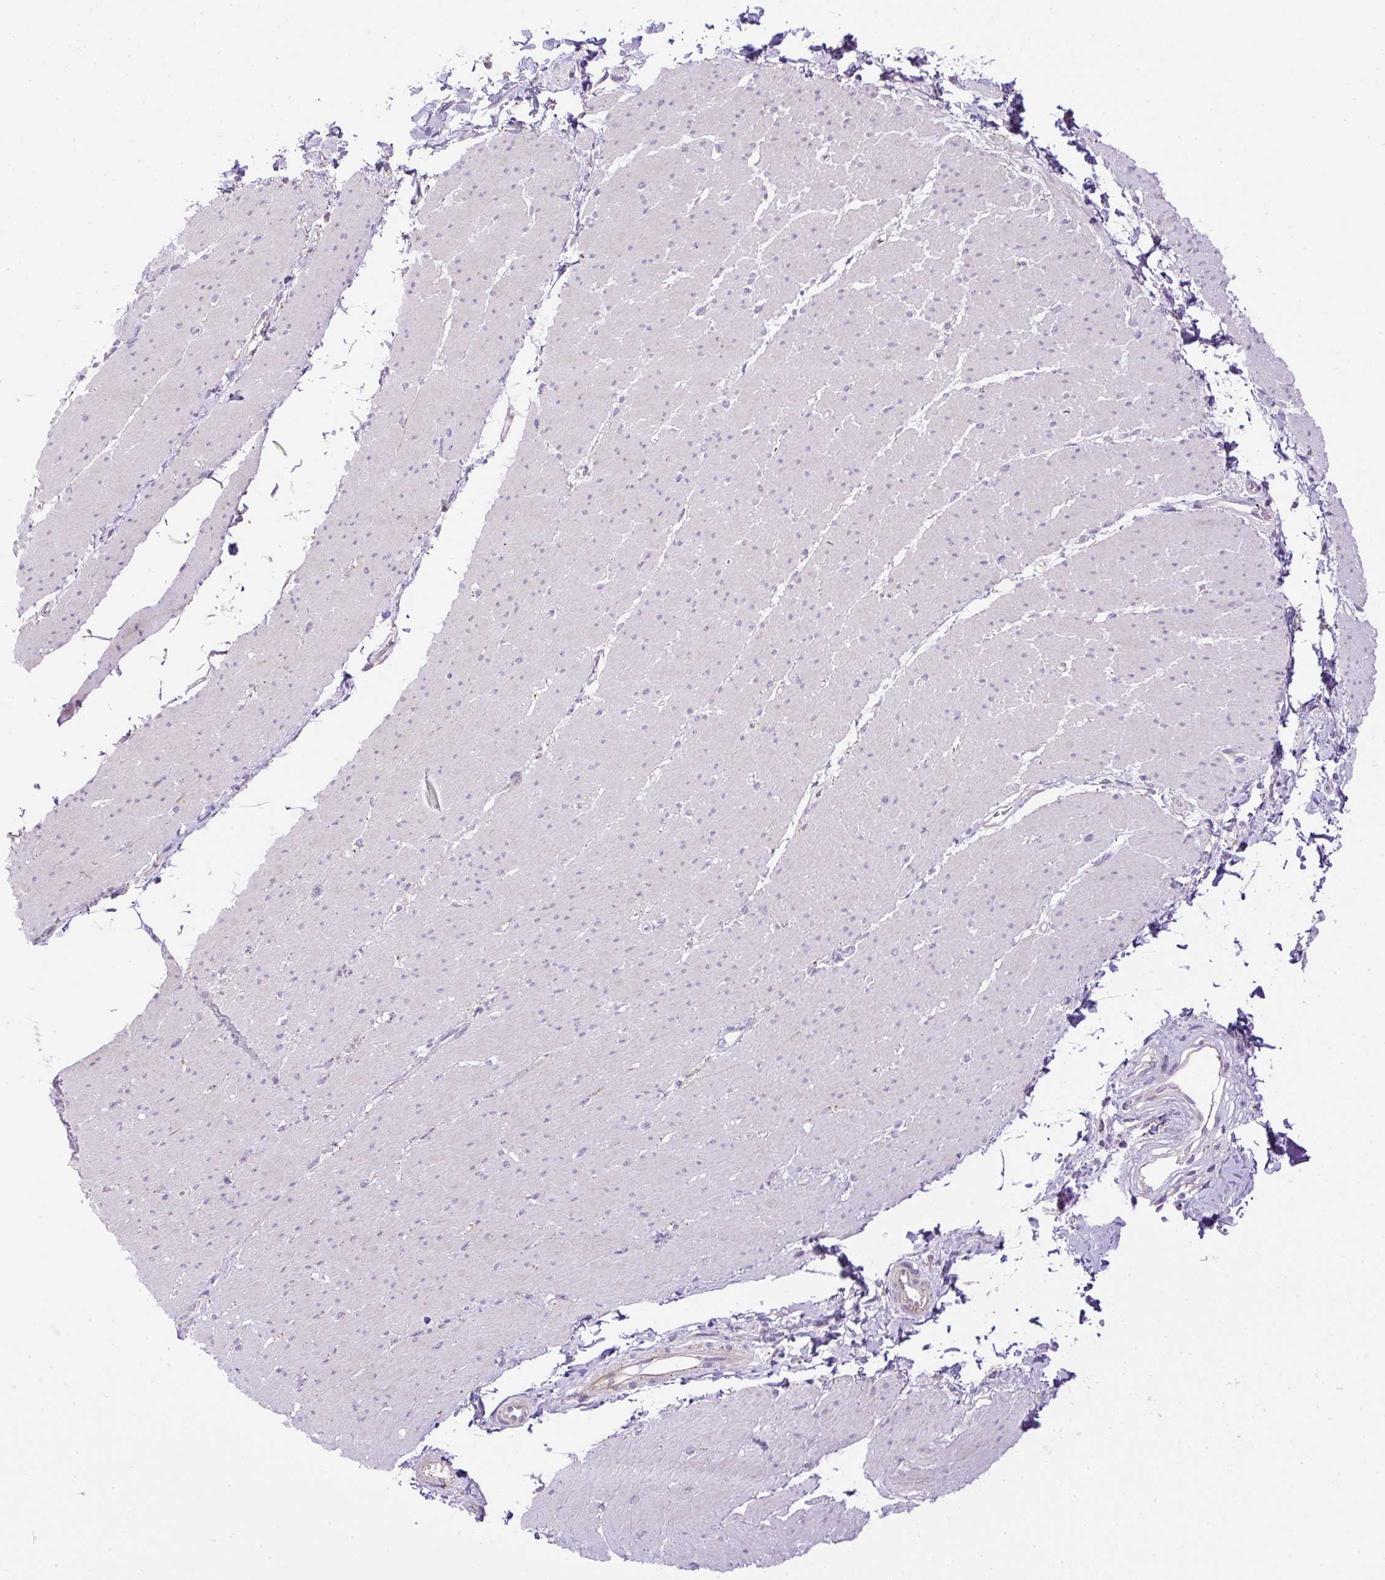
{"staining": {"intensity": "negative", "quantity": "none", "location": "none"}, "tissue": "smooth muscle", "cell_type": "Smooth muscle cells", "image_type": "normal", "snomed": [{"axis": "morphology", "description": "Normal tissue, NOS"}, {"axis": "topography", "description": "Smooth muscle"}, {"axis": "topography", "description": "Rectum"}], "caption": "Immunohistochemical staining of unremarkable smooth muscle displays no significant staining in smooth muscle cells. The staining is performed using DAB brown chromogen with nuclei counter-stained in using hematoxylin.", "gene": "CFAP47", "patient": {"sex": "male", "age": 53}}